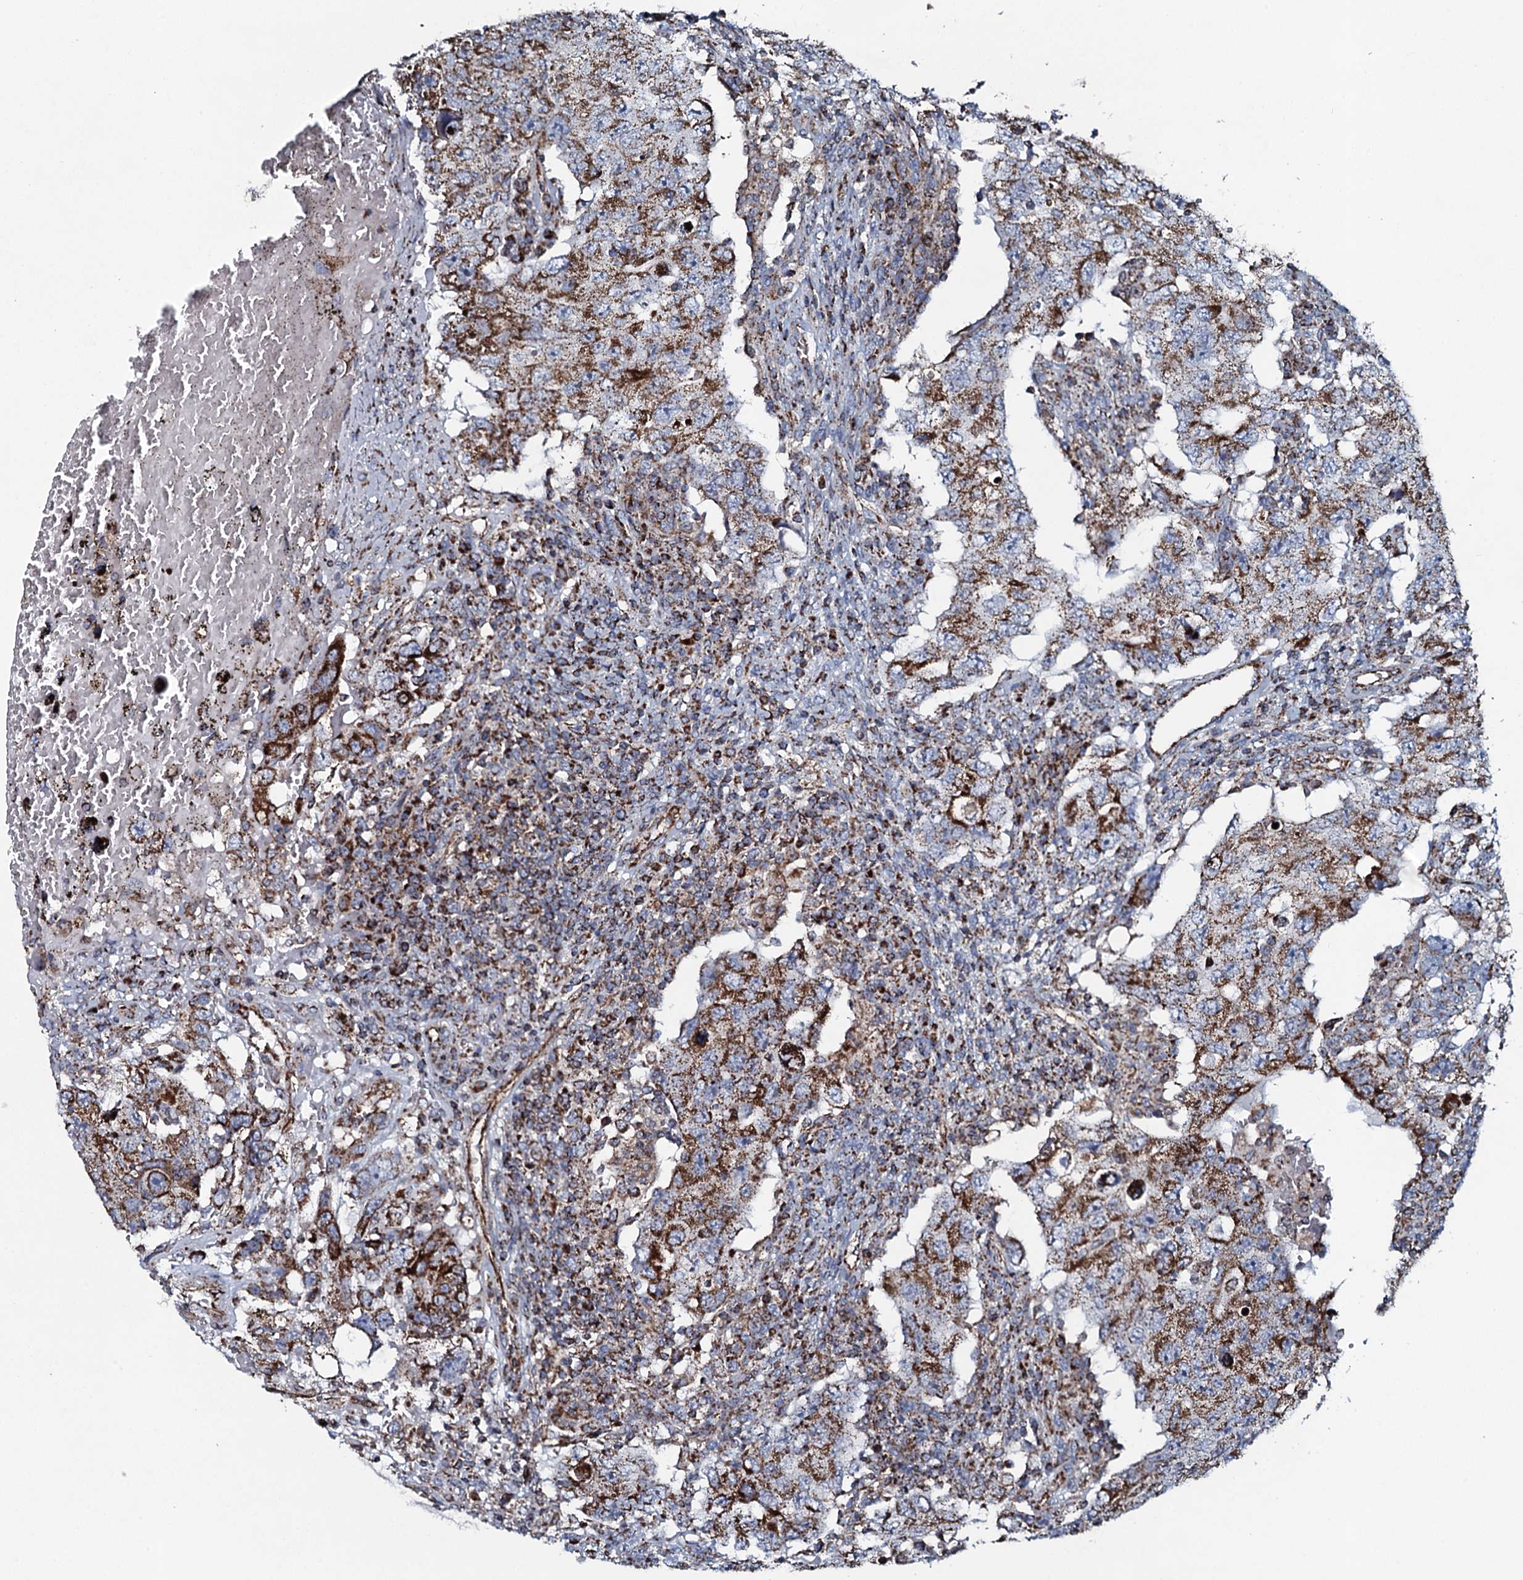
{"staining": {"intensity": "strong", "quantity": ">75%", "location": "cytoplasmic/membranous"}, "tissue": "testis cancer", "cell_type": "Tumor cells", "image_type": "cancer", "snomed": [{"axis": "morphology", "description": "Carcinoma, Embryonal, NOS"}, {"axis": "topography", "description": "Testis"}], "caption": "Testis cancer (embryonal carcinoma) was stained to show a protein in brown. There is high levels of strong cytoplasmic/membranous staining in approximately >75% of tumor cells.", "gene": "EVC2", "patient": {"sex": "male", "age": 26}}